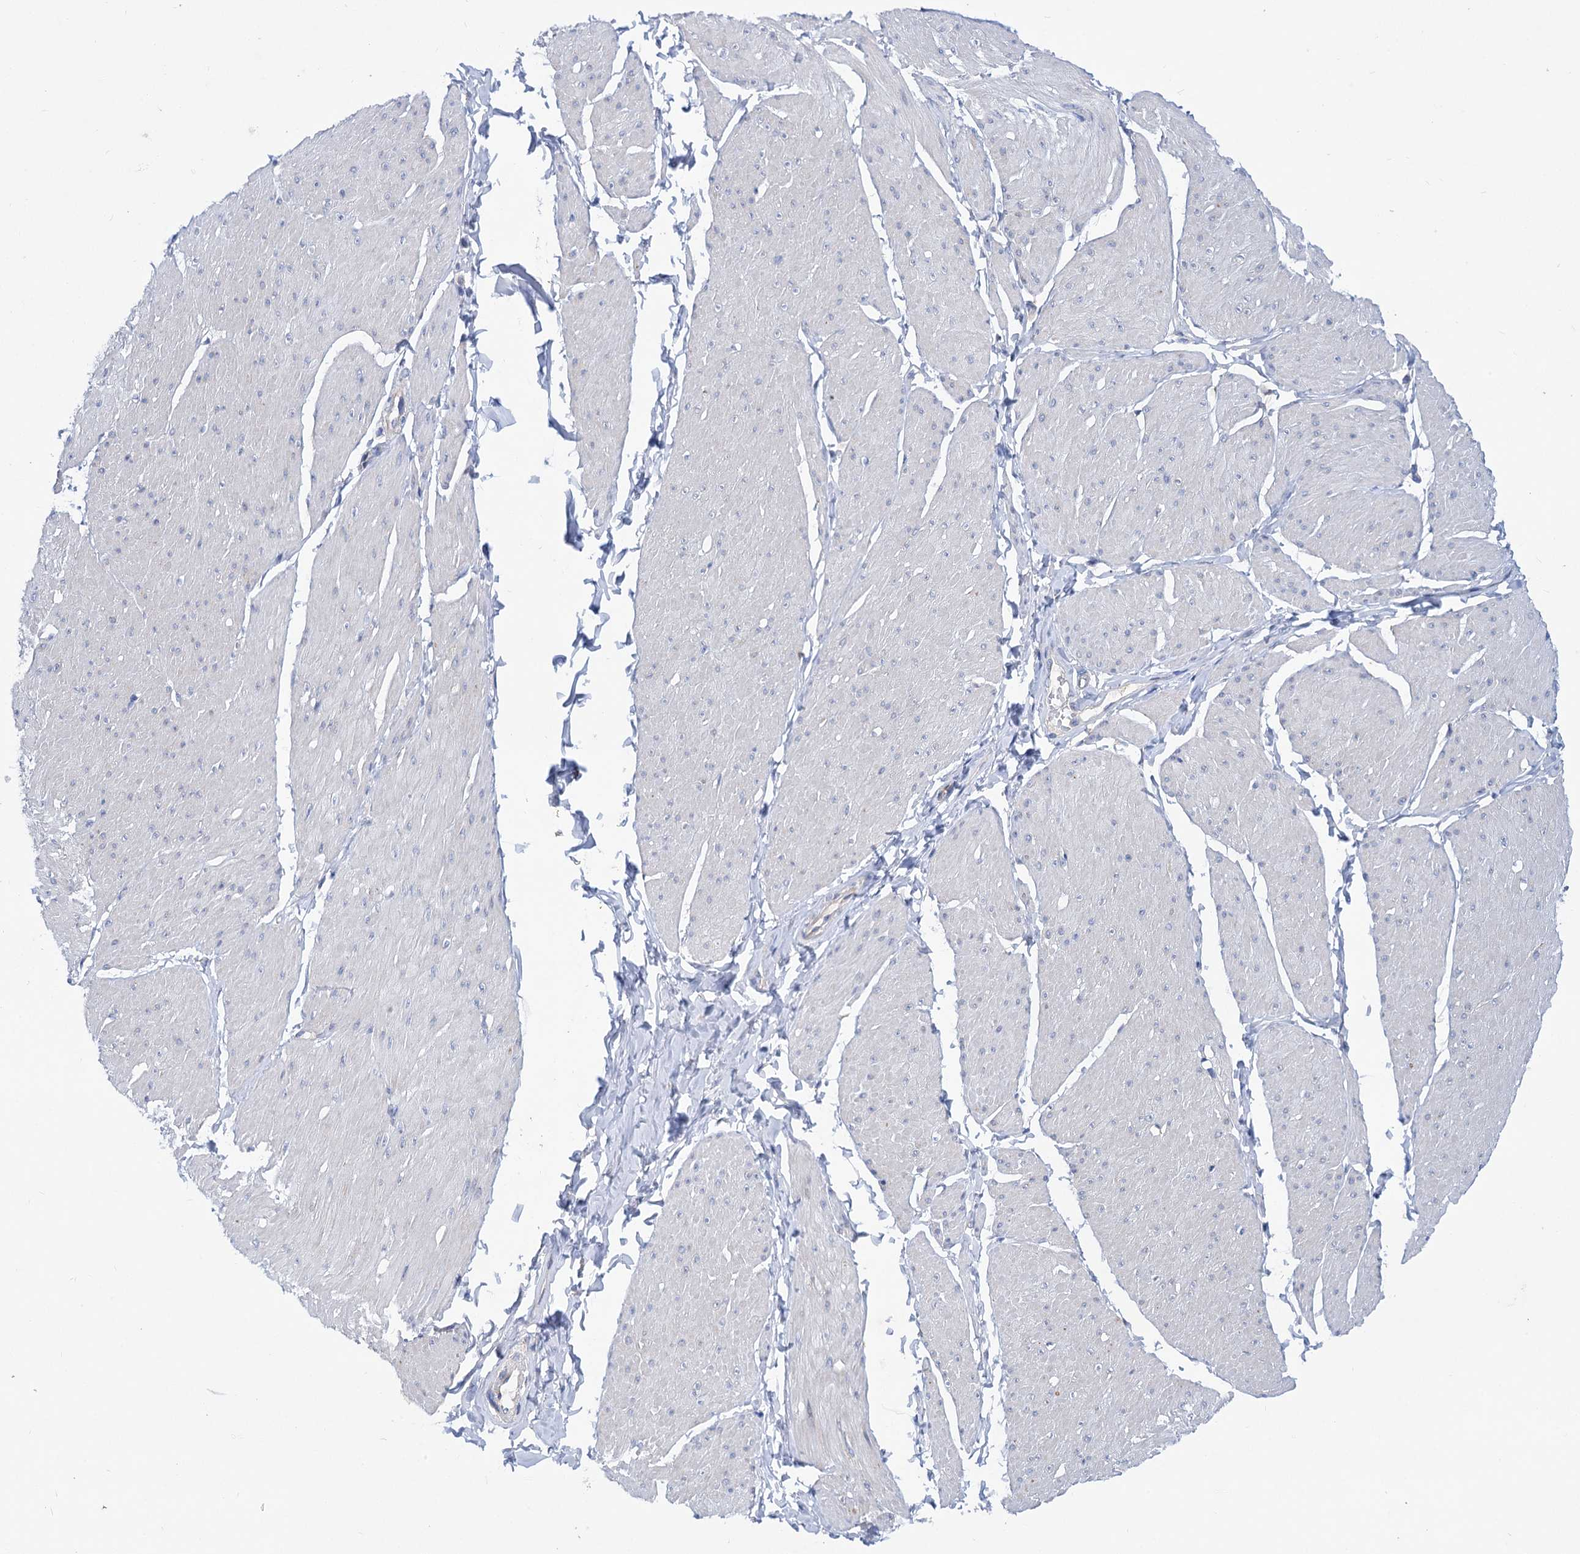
{"staining": {"intensity": "negative", "quantity": "none", "location": "none"}, "tissue": "smooth muscle", "cell_type": "Smooth muscle cells", "image_type": "normal", "snomed": [{"axis": "morphology", "description": "Urothelial carcinoma, High grade"}, {"axis": "topography", "description": "Urinary bladder"}], "caption": "Smooth muscle cells are negative for brown protein staining in benign smooth muscle.", "gene": "TRIM55", "patient": {"sex": "male", "age": 46}}